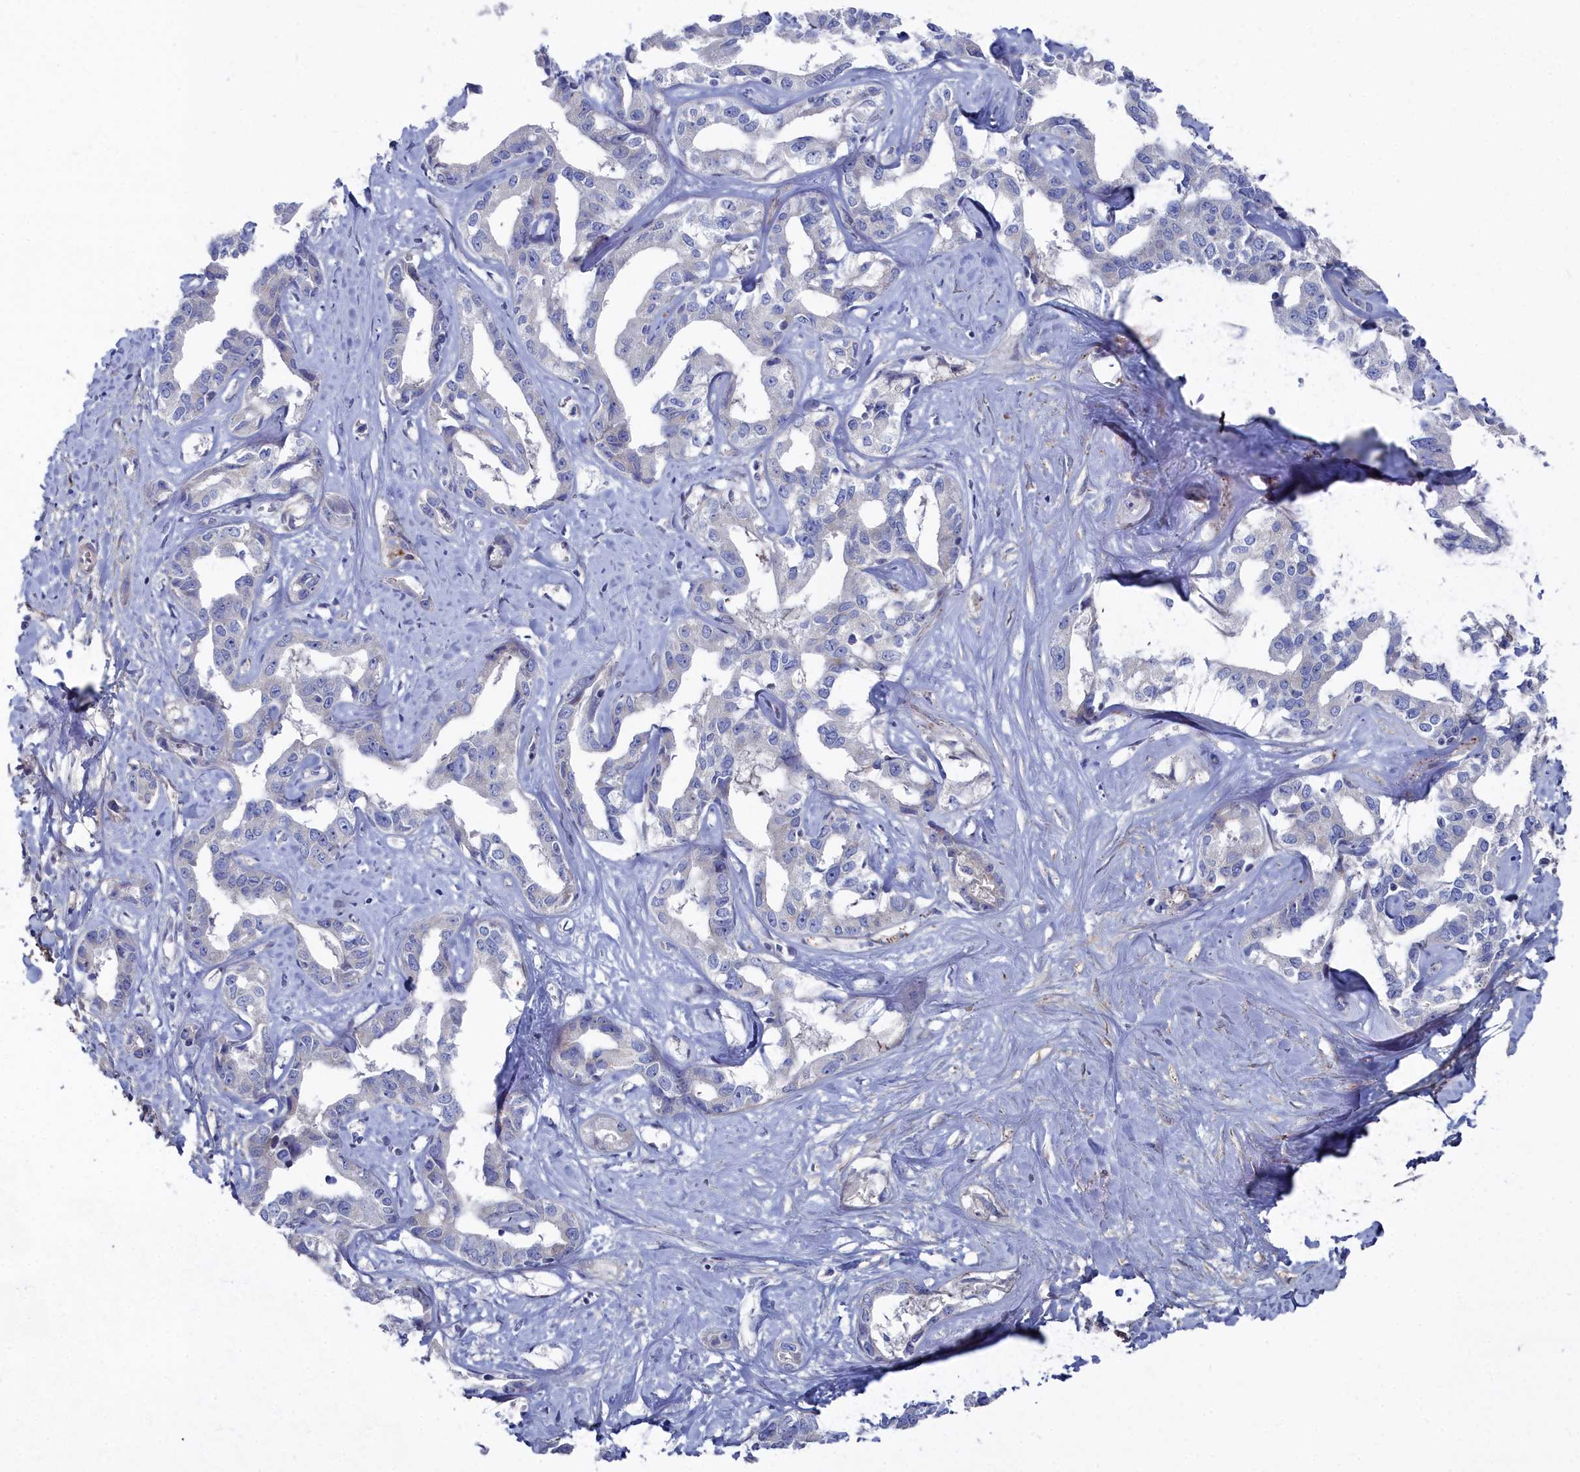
{"staining": {"intensity": "negative", "quantity": "none", "location": "none"}, "tissue": "liver cancer", "cell_type": "Tumor cells", "image_type": "cancer", "snomed": [{"axis": "morphology", "description": "Cholangiocarcinoma"}, {"axis": "topography", "description": "Liver"}], "caption": "Immunohistochemical staining of human liver cancer (cholangiocarcinoma) reveals no significant positivity in tumor cells.", "gene": "SHISAL2A", "patient": {"sex": "male", "age": 59}}